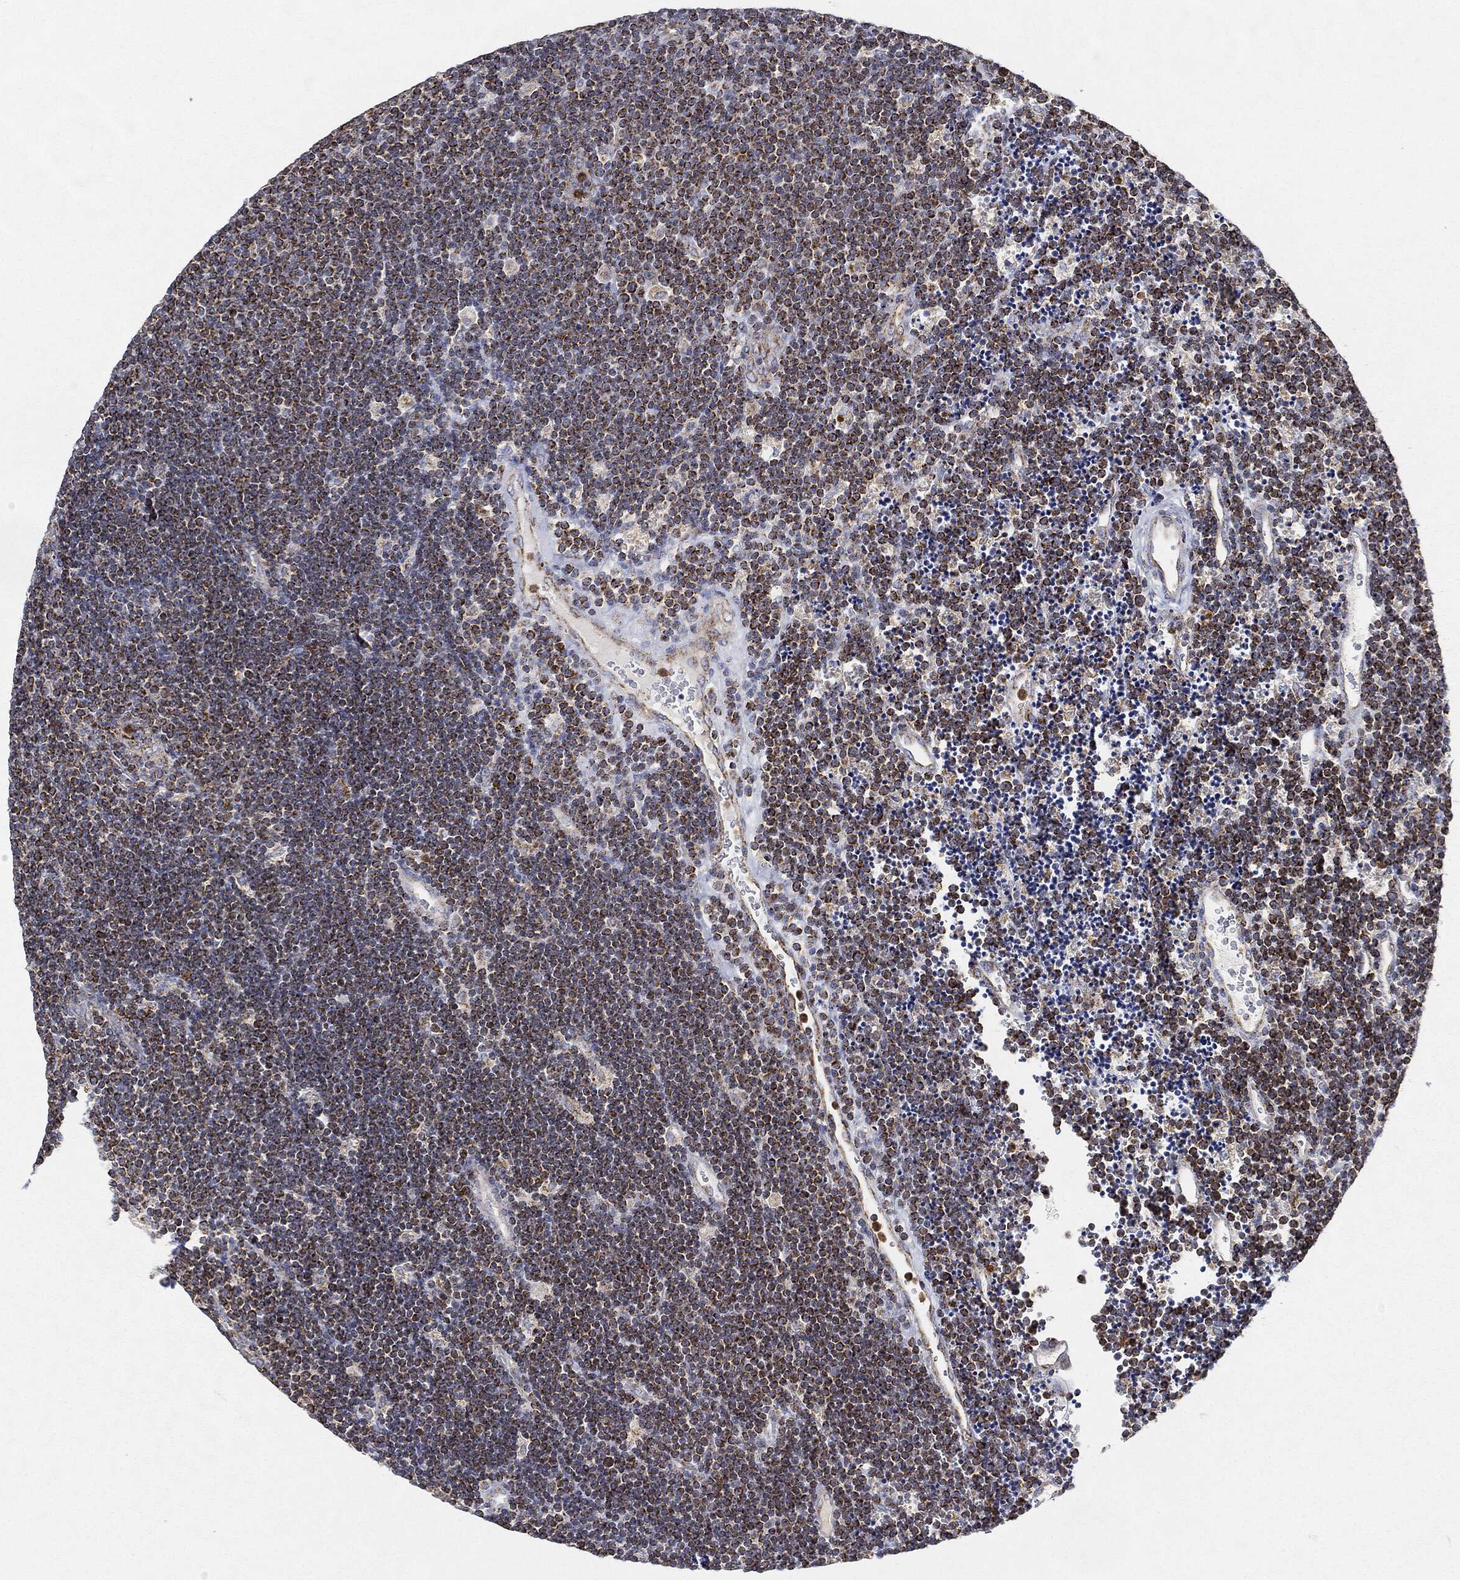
{"staining": {"intensity": "strong", "quantity": ">75%", "location": "cytoplasmic/membranous"}, "tissue": "lymphoma", "cell_type": "Tumor cells", "image_type": "cancer", "snomed": [{"axis": "morphology", "description": "Malignant lymphoma, non-Hodgkin's type, Low grade"}, {"axis": "topography", "description": "Brain"}], "caption": "High-power microscopy captured an immunohistochemistry (IHC) photomicrograph of lymphoma, revealing strong cytoplasmic/membranous staining in approximately >75% of tumor cells.", "gene": "CAPN15", "patient": {"sex": "female", "age": 66}}